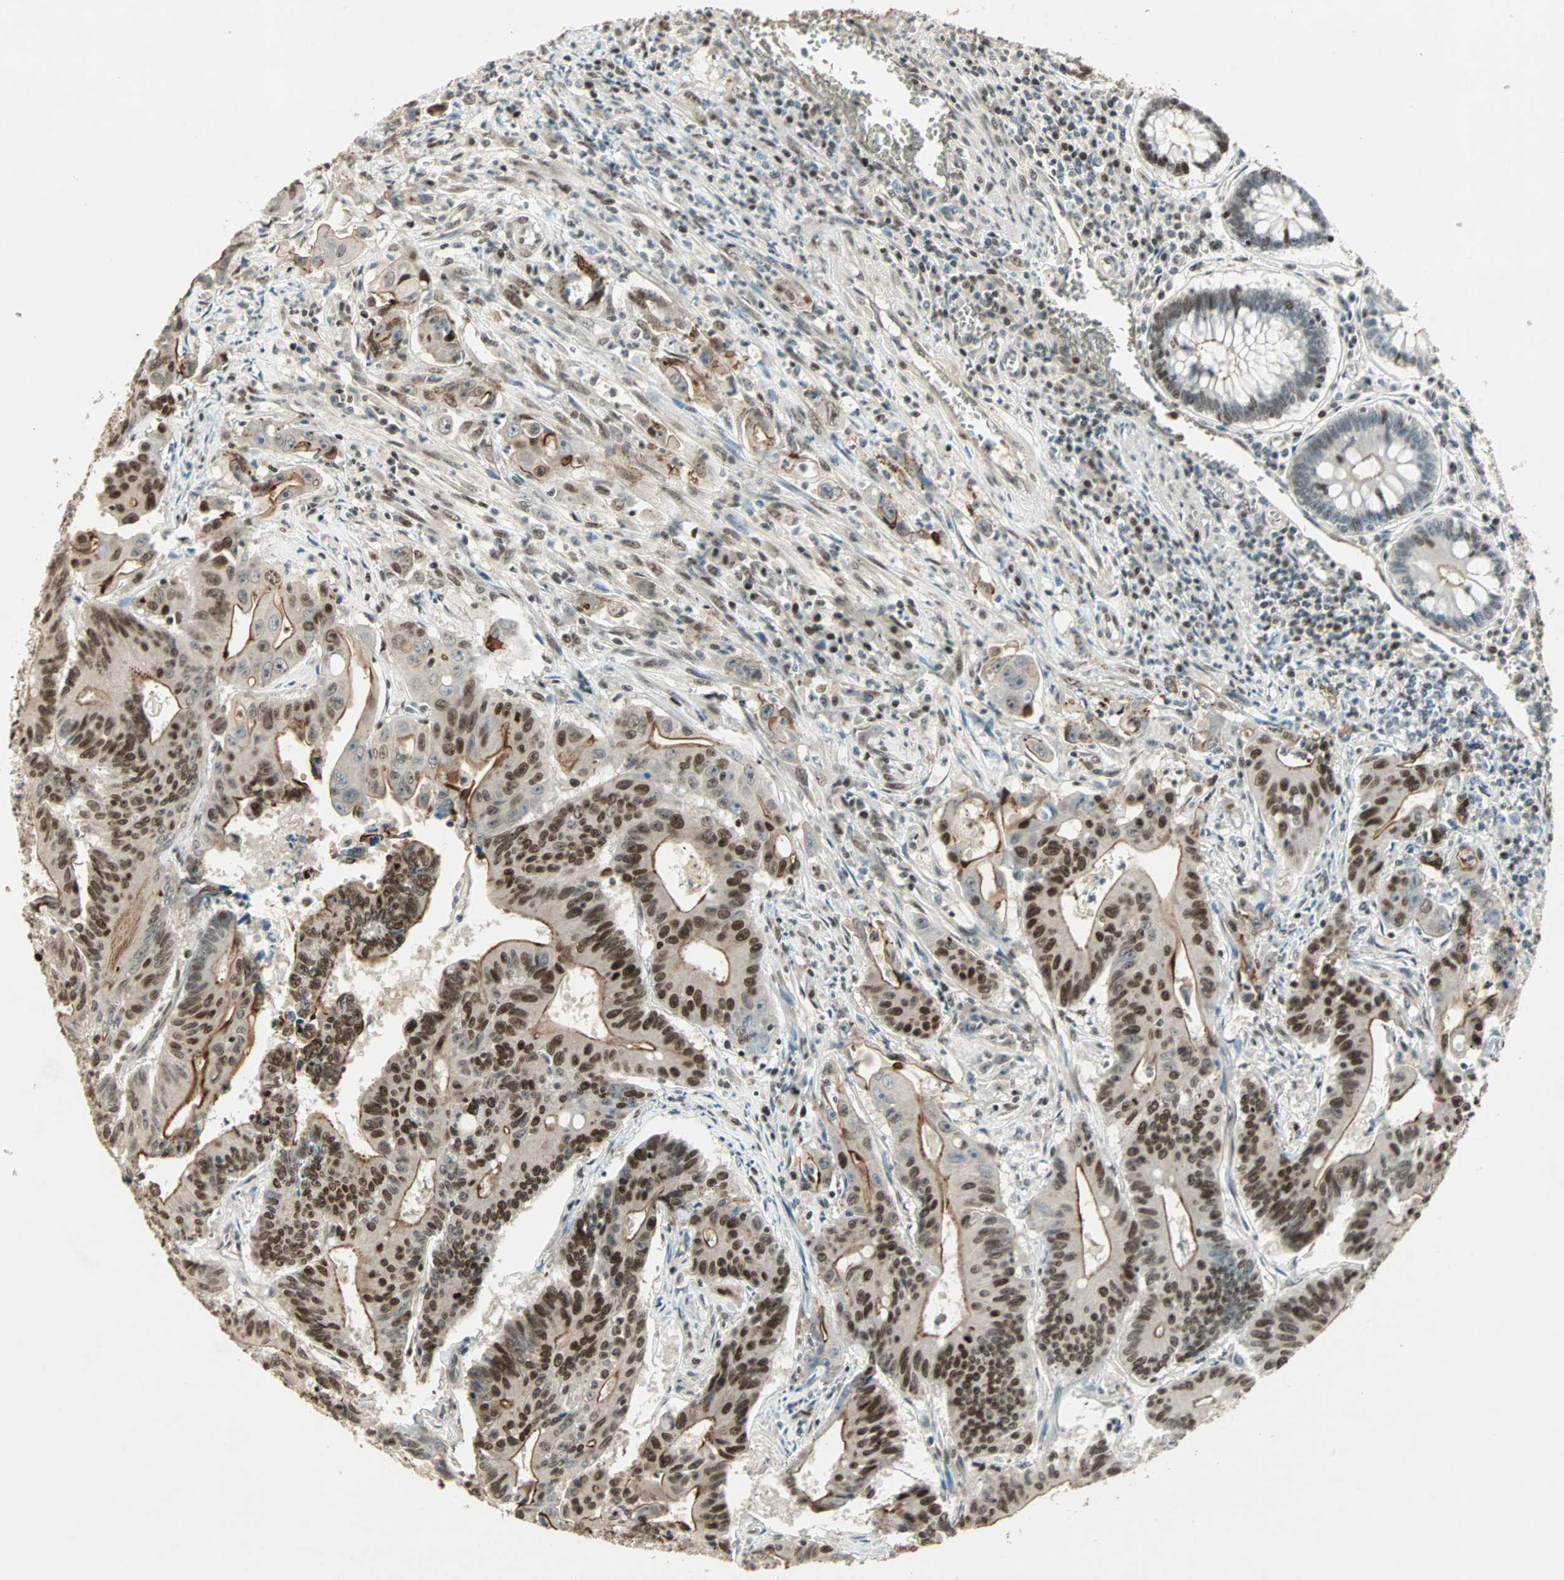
{"staining": {"intensity": "strong", "quantity": ">75%", "location": "cytoplasmic/membranous,nuclear"}, "tissue": "colorectal cancer", "cell_type": "Tumor cells", "image_type": "cancer", "snomed": [{"axis": "morphology", "description": "Adenocarcinoma, NOS"}, {"axis": "topography", "description": "Colon"}], "caption": "Tumor cells reveal high levels of strong cytoplasmic/membranous and nuclear staining in about >75% of cells in human adenocarcinoma (colorectal).", "gene": "MDC1", "patient": {"sex": "male", "age": 45}}